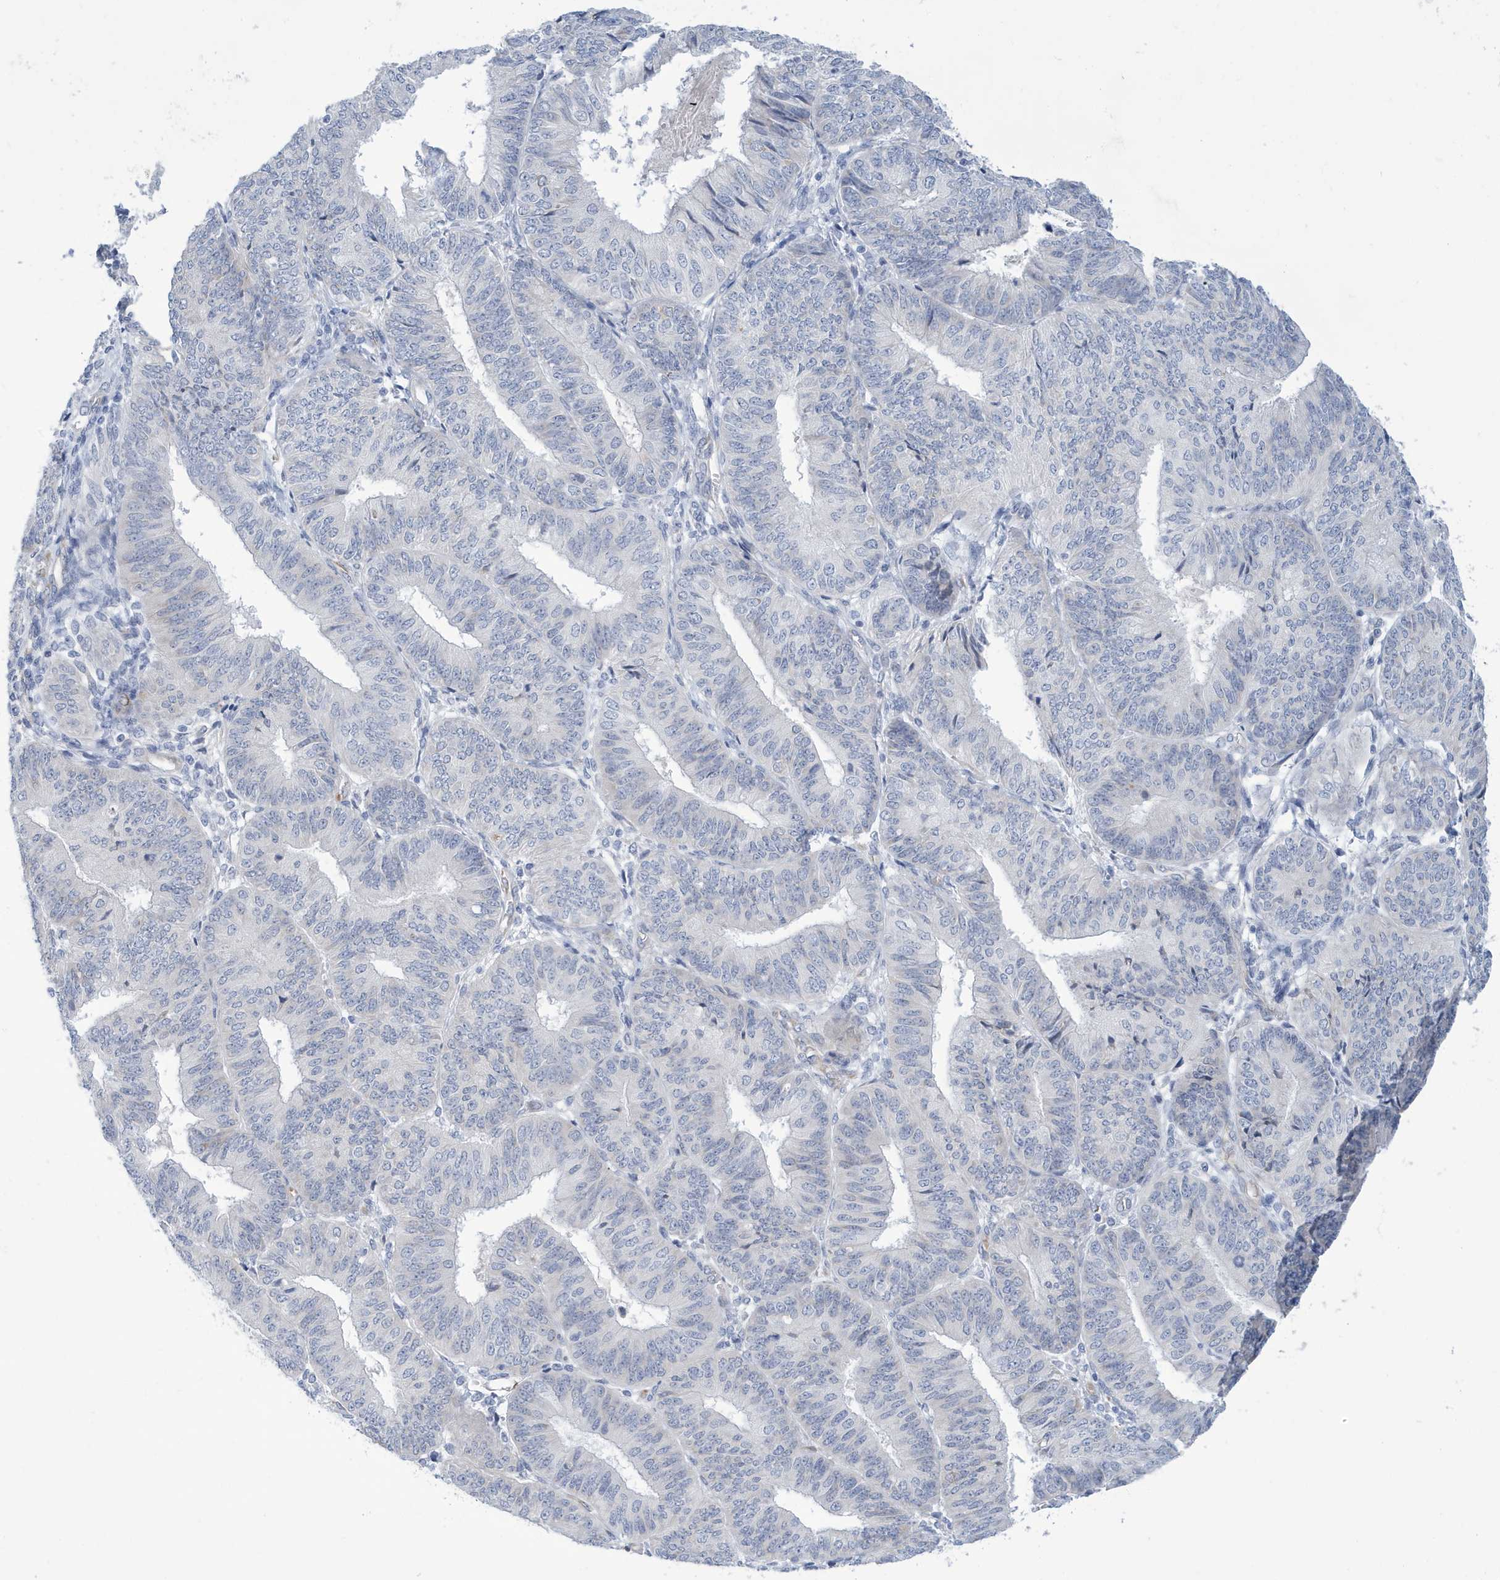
{"staining": {"intensity": "moderate", "quantity": "<25%", "location": "cytoplasmic/membranous"}, "tissue": "endometrial cancer", "cell_type": "Tumor cells", "image_type": "cancer", "snomed": [{"axis": "morphology", "description": "Adenocarcinoma, NOS"}, {"axis": "topography", "description": "Endometrium"}], "caption": "Protein staining by immunohistochemistry (IHC) shows moderate cytoplasmic/membranous expression in approximately <25% of tumor cells in adenocarcinoma (endometrial).", "gene": "SEMA3F", "patient": {"sex": "female", "age": 58}}